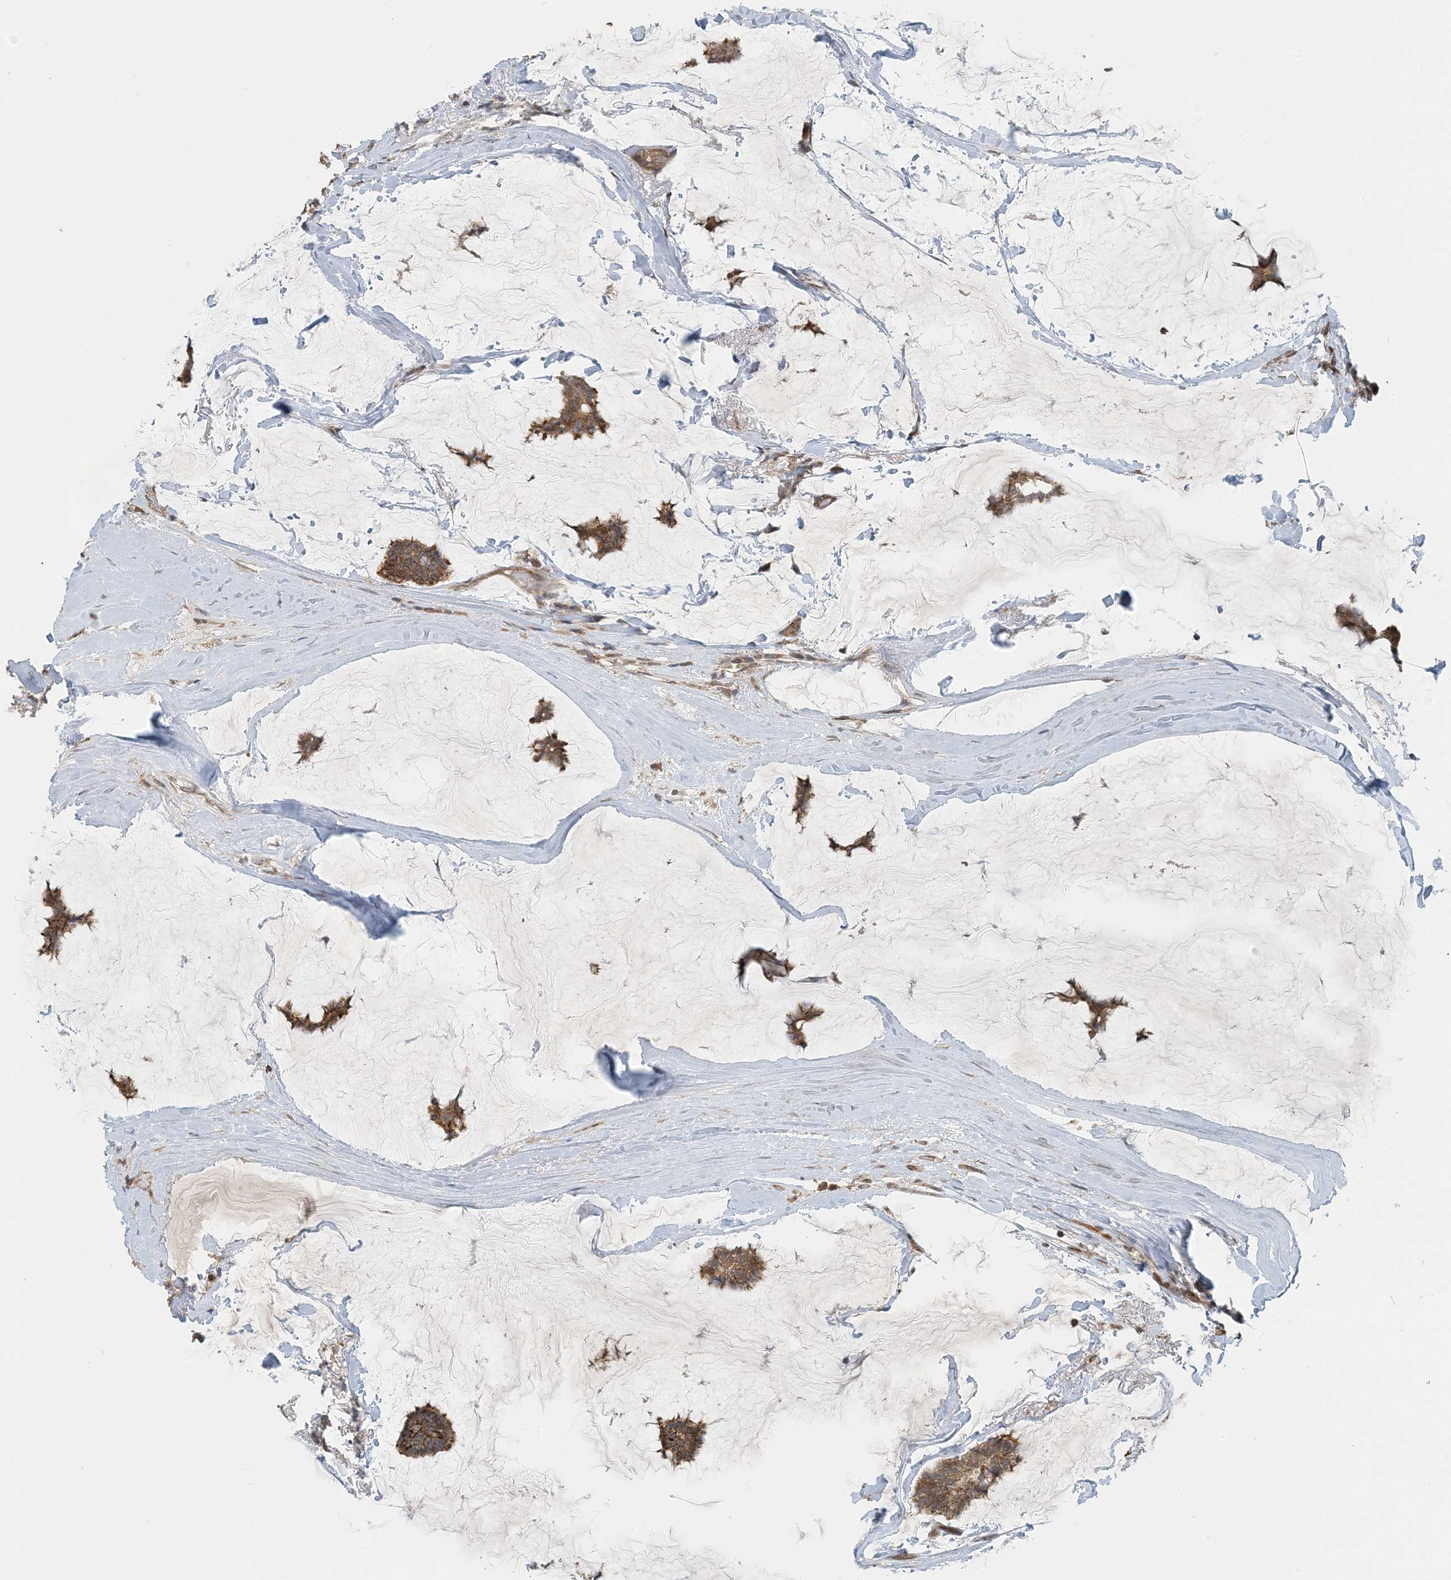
{"staining": {"intensity": "moderate", "quantity": ">75%", "location": "cytoplasmic/membranous"}, "tissue": "breast cancer", "cell_type": "Tumor cells", "image_type": "cancer", "snomed": [{"axis": "morphology", "description": "Duct carcinoma"}, {"axis": "topography", "description": "Breast"}], "caption": "A brown stain shows moderate cytoplasmic/membranous staining of a protein in breast cancer (invasive ductal carcinoma) tumor cells.", "gene": "ZBTB3", "patient": {"sex": "female", "age": 93}}